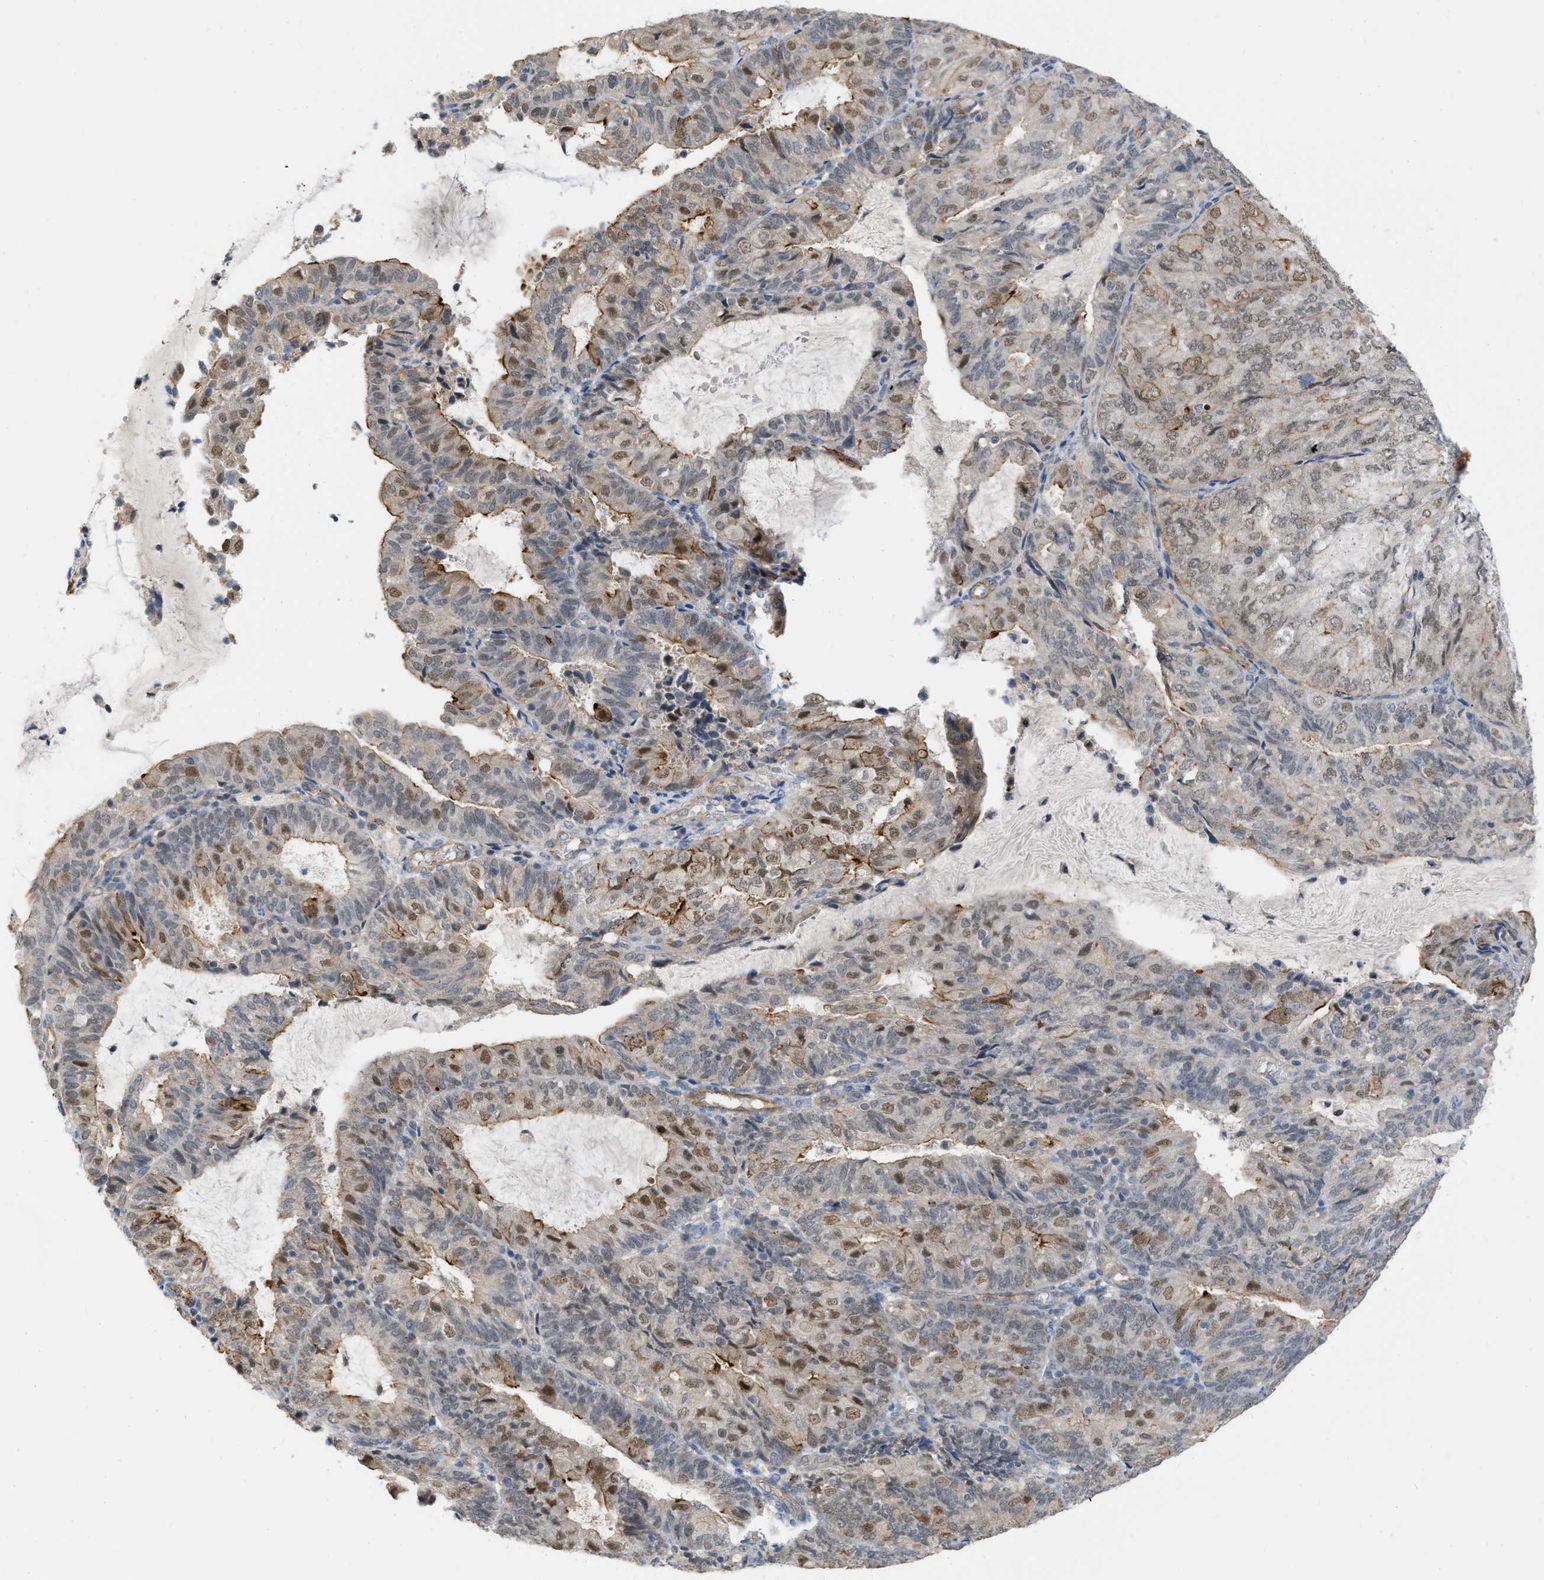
{"staining": {"intensity": "moderate", "quantity": "25%-75%", "location": "nuclear"}, "tissue": "endometrial cancer", "cell_type": "Tumor cells", "image_type": "cancer", "snomed": [{"axis": "morphology", "description": "Adenocarcinoma, NOS"}, {"axis": "topography", "description": "Endometrium"}], "caption": "Endometrial cancer tissue displays moderate nuclear expression in approximately 25%-75% of tumor cells, visualized by immunohistochemistry. (Brightfield microscopy of DAB IHC at high magnification).", "gene": "NAPEPLD", "patient": {"sex": "female", "age": 81}}